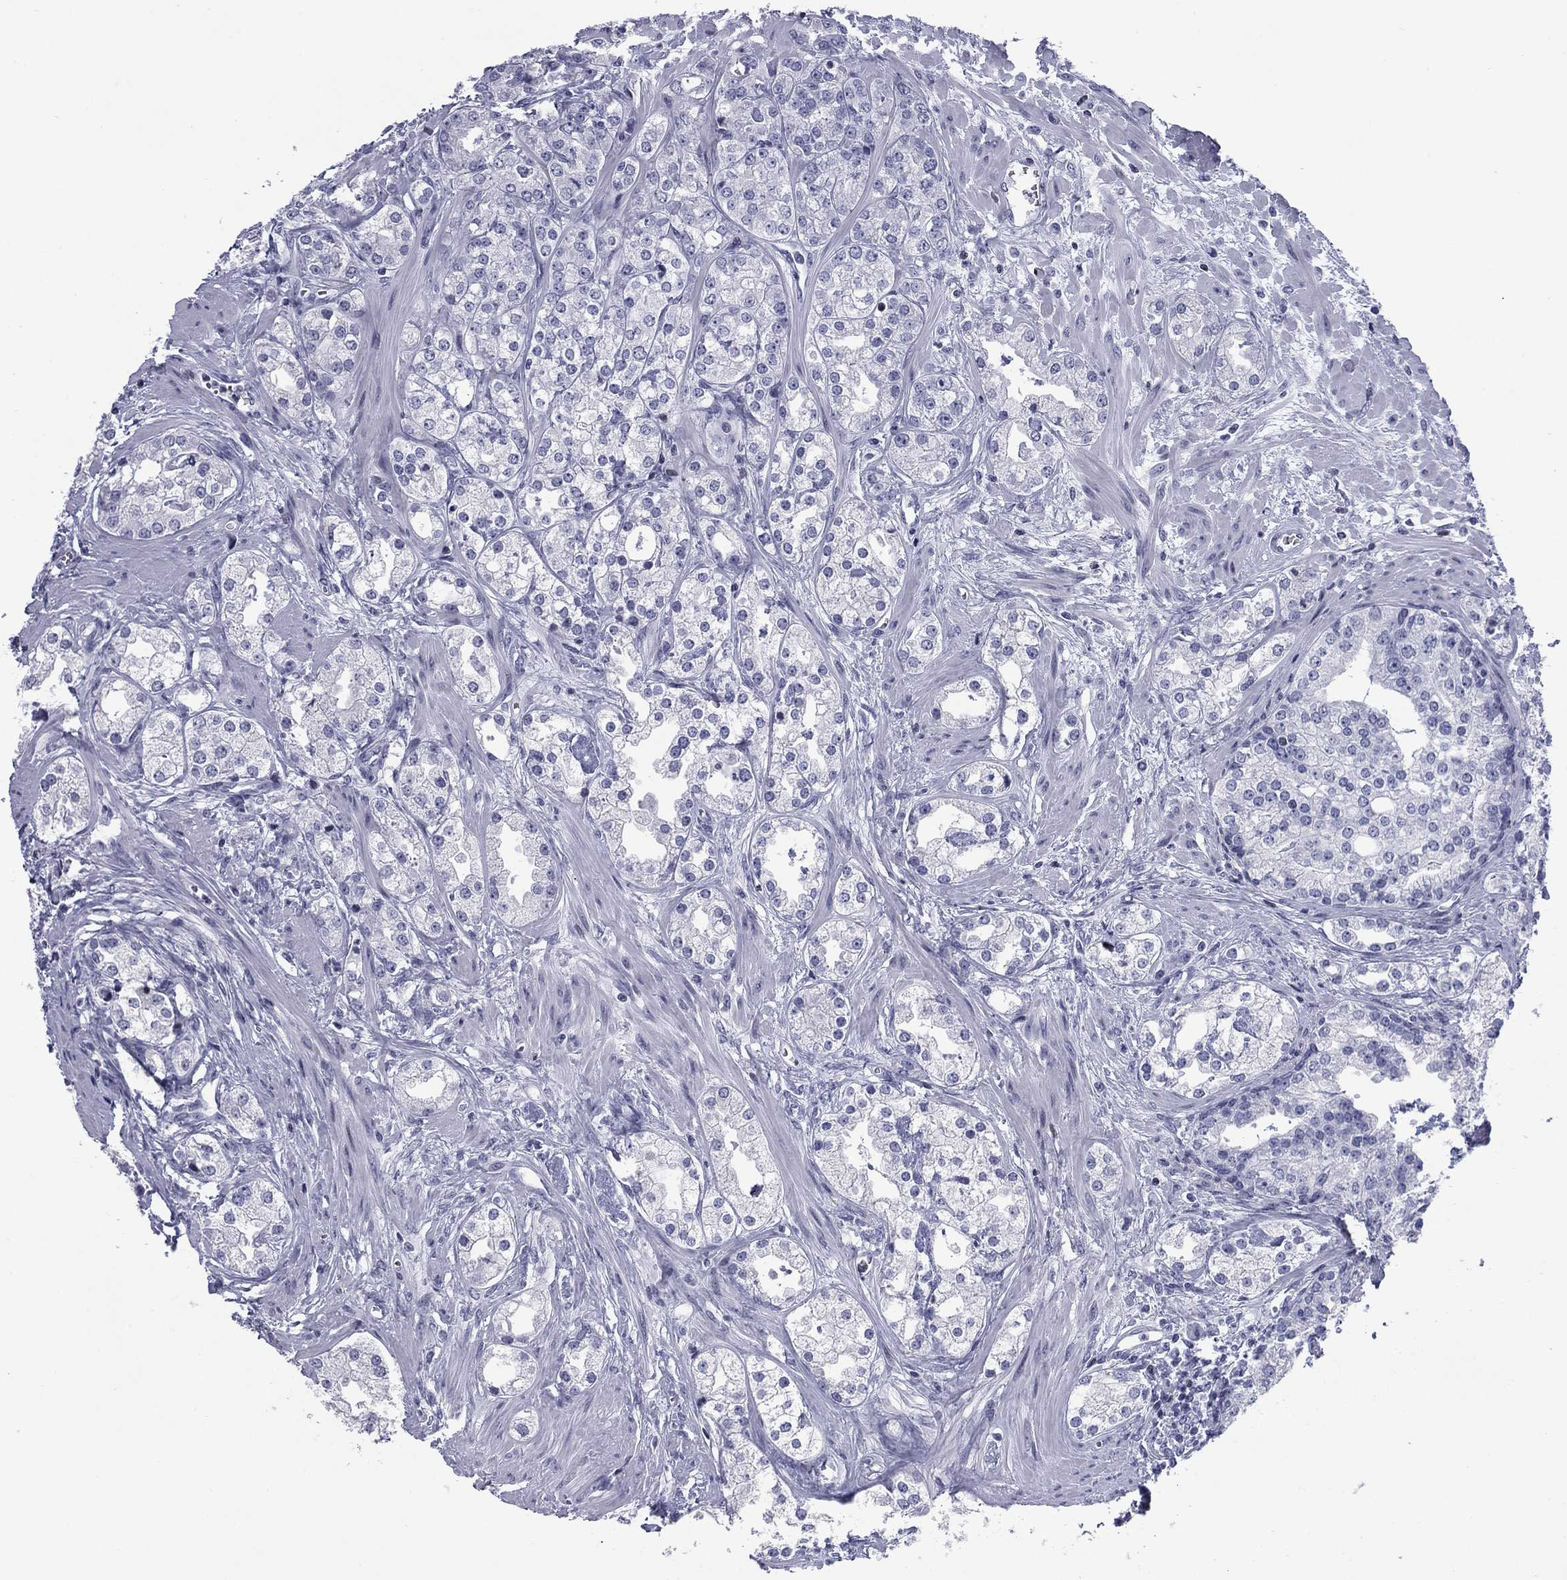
{"staining": {"intensity": "negative", "quantity": "none", "location": "none"}, "tissue": "prostate cancer", "cell_type": "Tumor cells", "image_type": "cancer", "snomed": [{"axis": "morphology", "description": "Adenocarcinoma, NOS"}, {"axis": "topography", "description": "Prostate and seminal vesicle, NOS"}, {"axis": "topography", "description": "Prostate"}], "caption": "Micrograph shows no protein staining in tumor cells of prostate adenocarcinoma tissue.", "gene": "CCDC144A", "patient": {"sex": "male", "age": 62}}